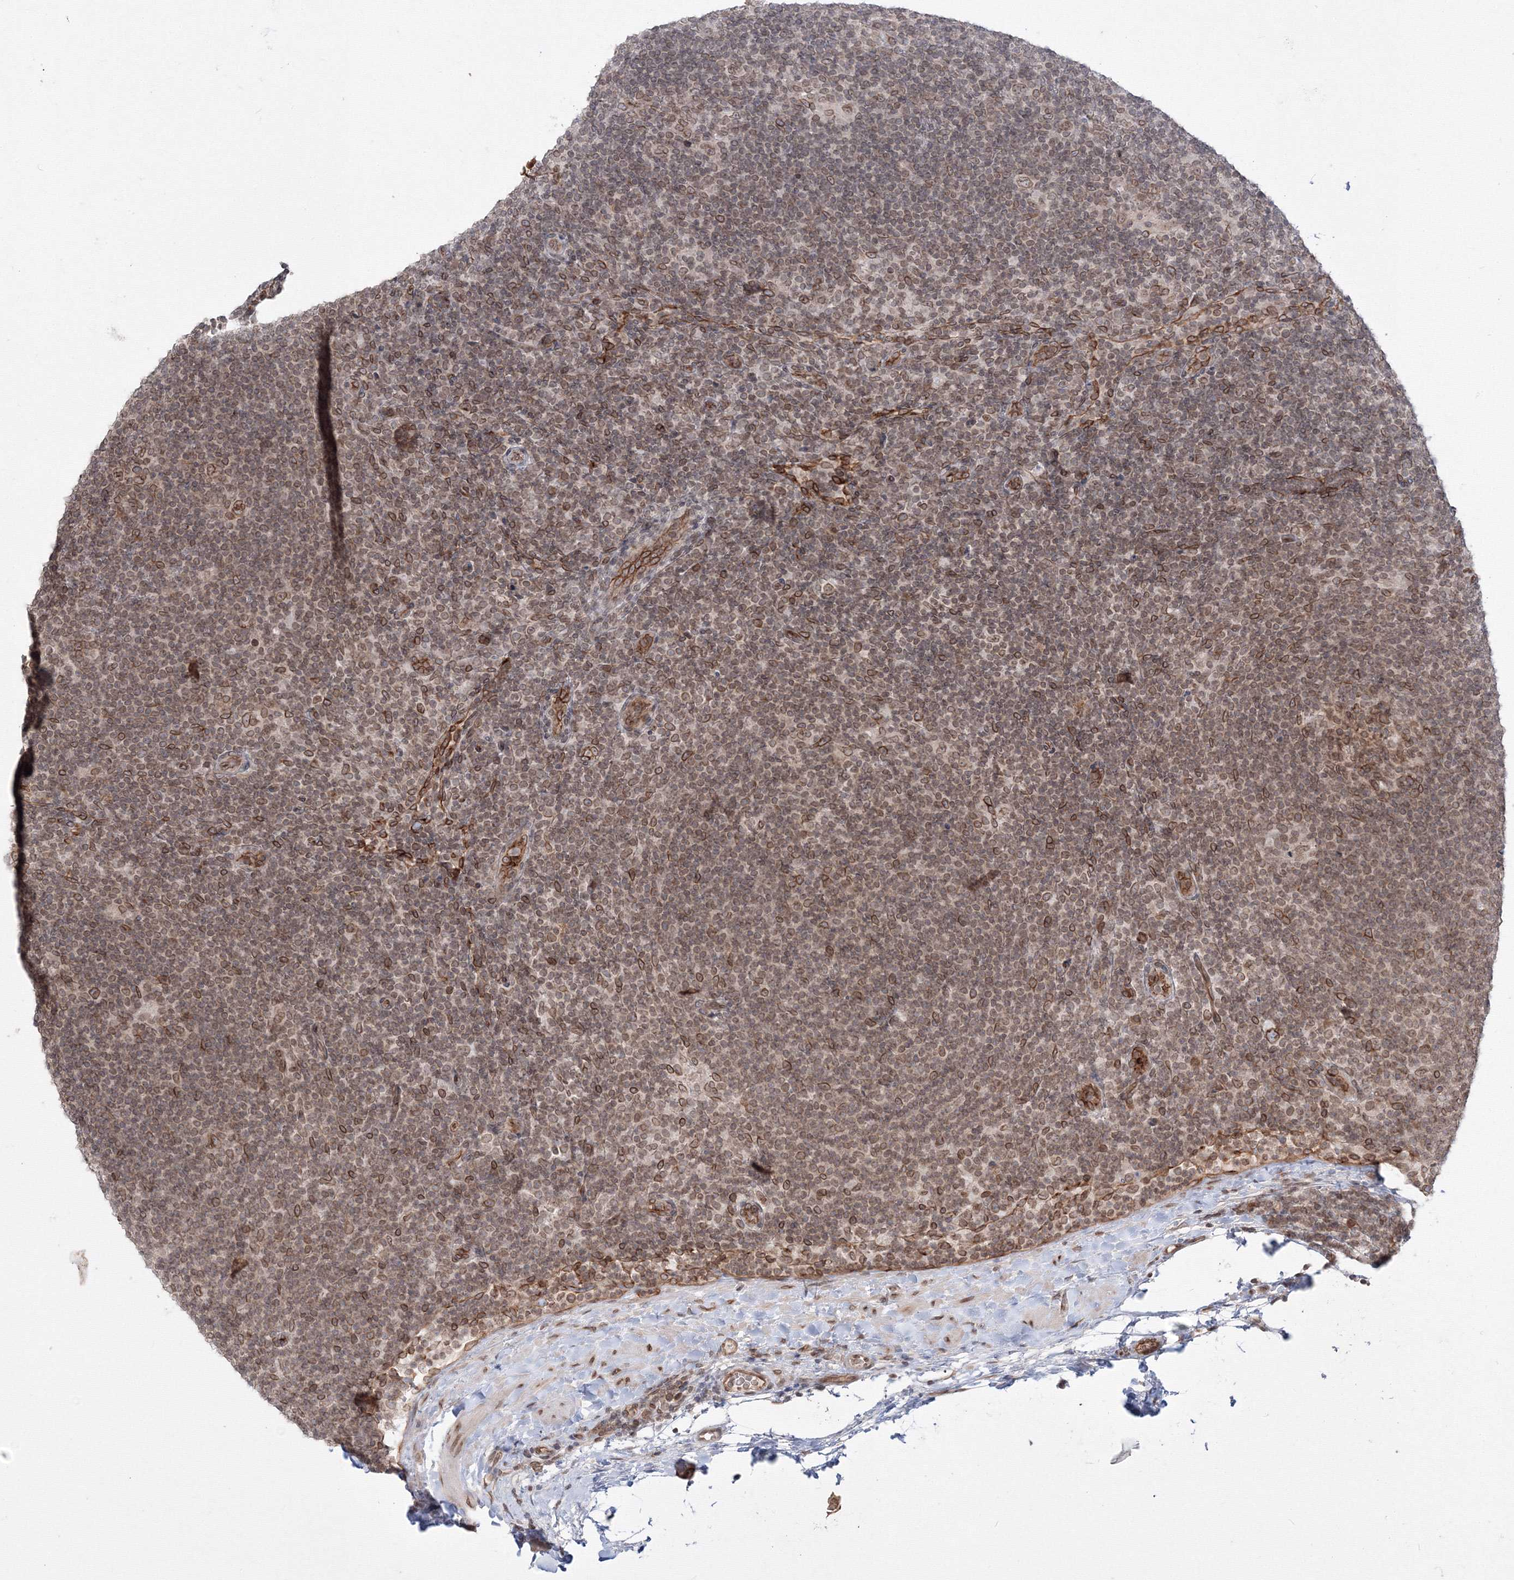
{"staining": {"intensity": "moderate", "quantity": ">75%", "location": "cytoplasmic/membranous,nuclear"}, "tissue": "lymphoma", "cell_type": "Tumor cells", "image_type": "cancer", "snomed": [{"axis": "morphology", "description": "Hodgkin's disease, NOS"}, {"axis": "topography", "description": "Lymph node"}], "caption": "The image demonstrates staining of lymphoma, revealing moderate cytoplasmic/membranous and nuclear protein expression (brown color) within tumor cells.", "gene": "DNAJB2", "patient": {"sex": "female", "age": 57}}